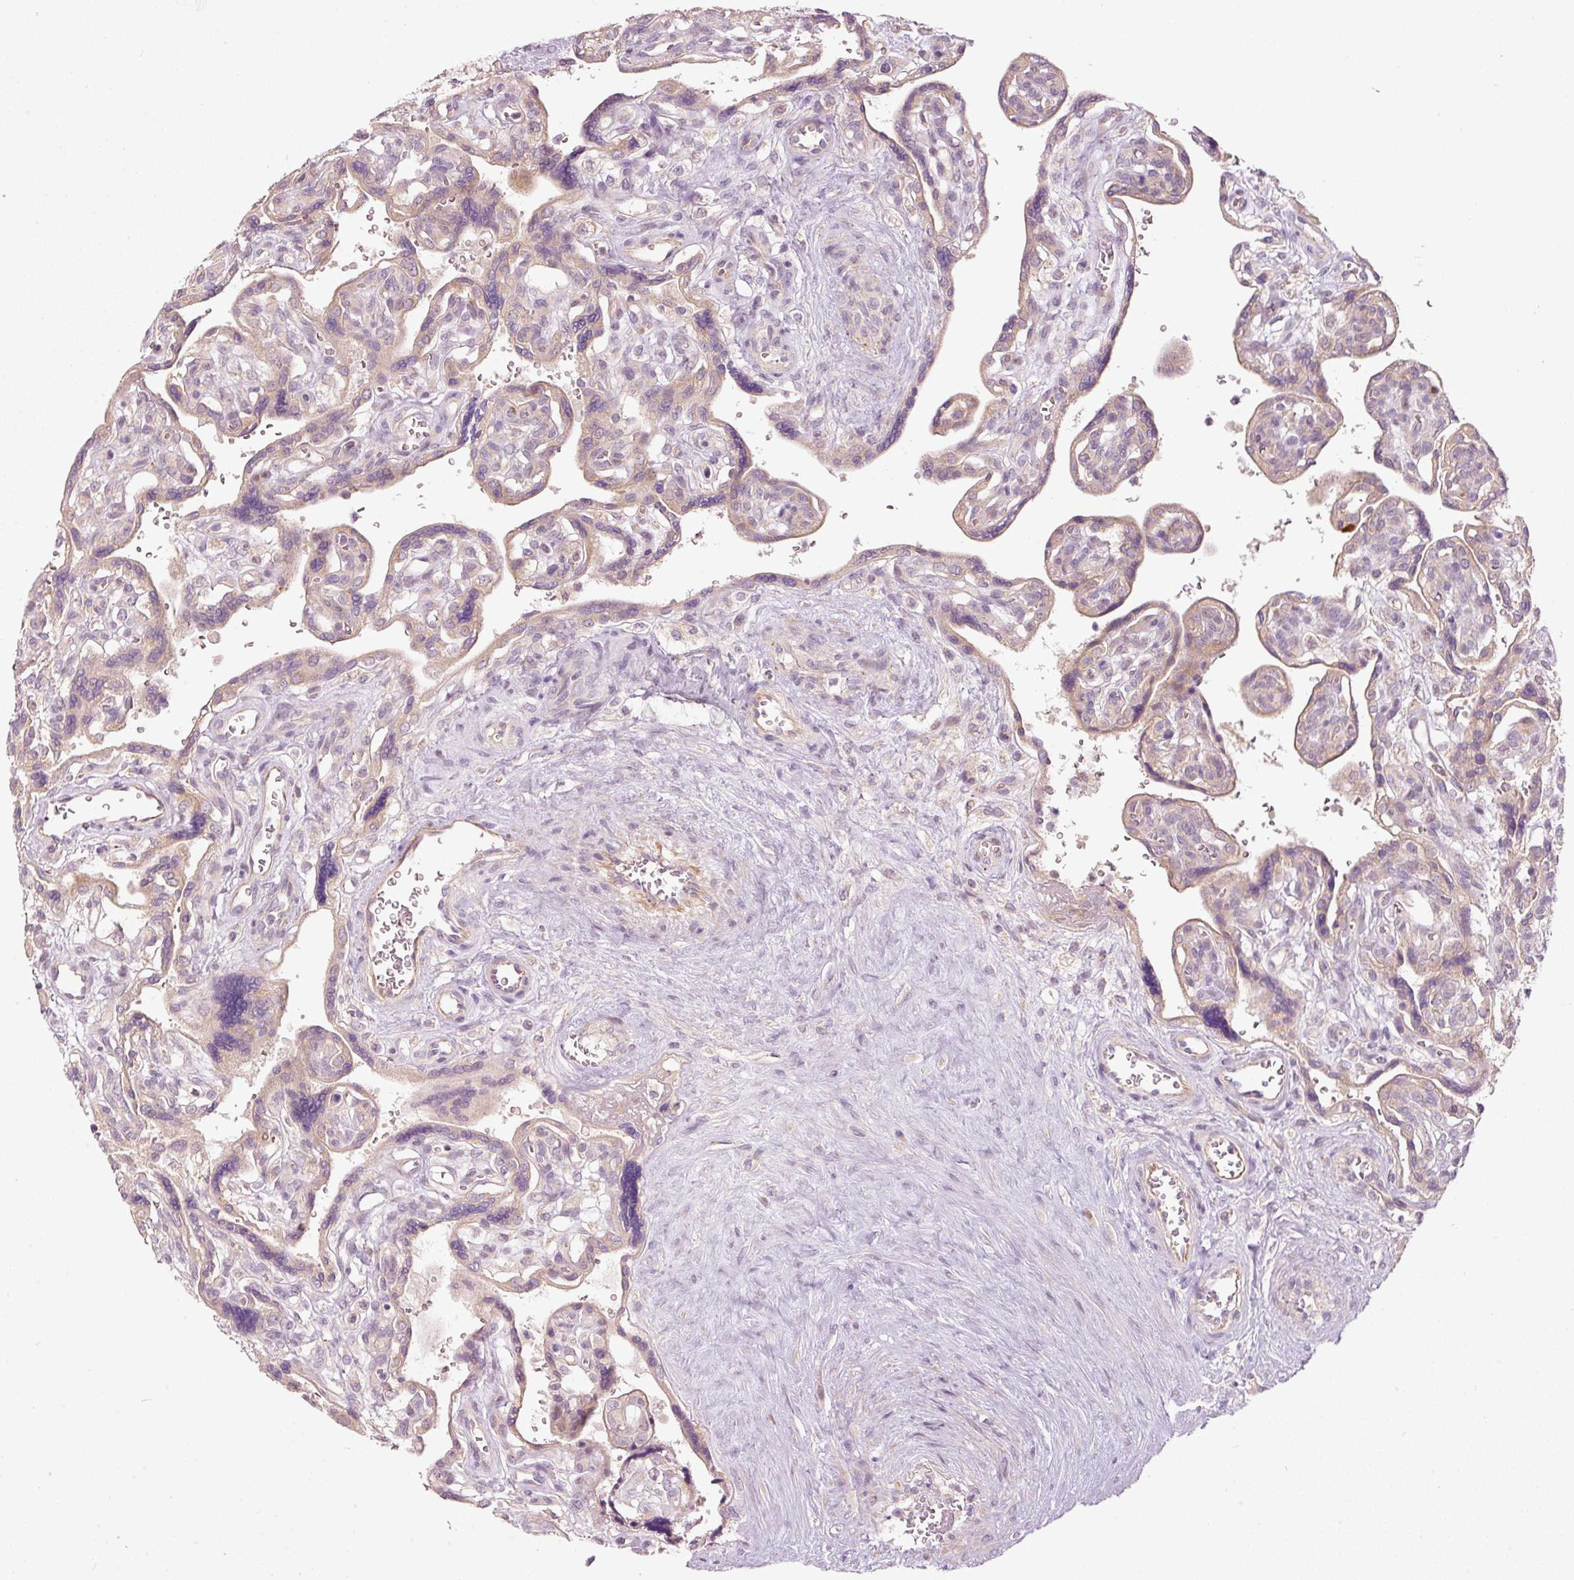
{"staining": {"intensity": "strong", "quantity": ">75%", "location": "cytoplasmic/membranous"}, "tissue": "placenta", "cell_type": "Decidual cells", "image_type": "normal", "snomed": [{"axis": "morphology", "description": "Normal tissue, NOS"}, {"axis": "topography", "description": "Placenta"}], "caption": "Immunohistochemical staining of normal placenta reveals >75% levels of strong cytoplasmic/membranous protein staining in about >75% of decidual cells.", "gene": "MAP10", "patient": {"sex": "female", "age": 39}}